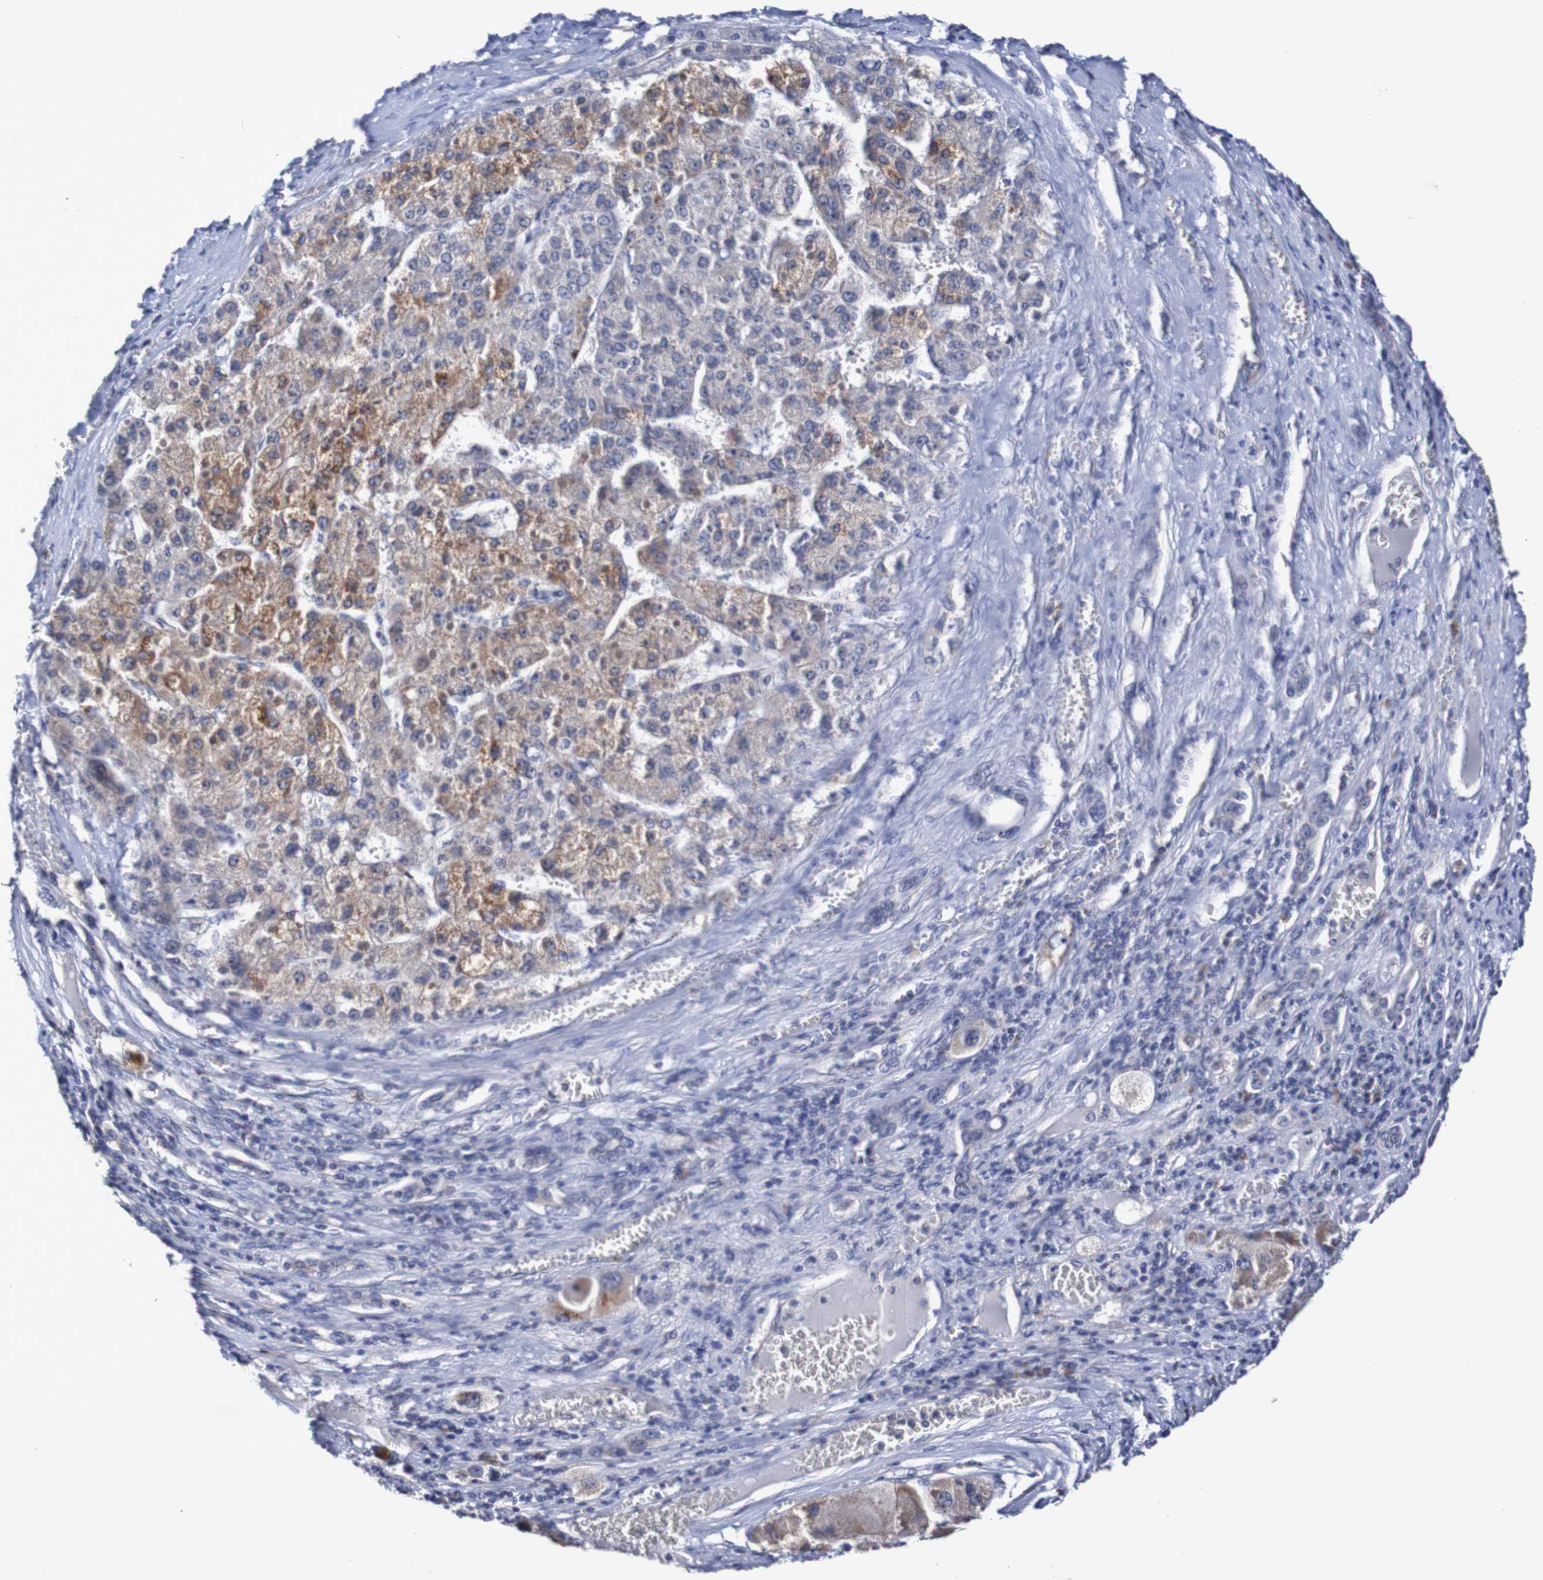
{"staining": {"intensity": "weak", "quantity": ">75%", "location": "cytoplasmic/membranous"}, "tissue": "liver cancer", "cell_type": "Tumor cells", "image_type": "cancer", "snomed": [{"axis": "morphology", "description": "Carcinoma, Hepatocellular, NOS"}, {"axis": "topography", "description": "Liver"}], "caption": "Immunohistochemical staining of hepatocellular carcinoma (liver) displays low levels of weak cytoplasmic/membranous expression in about >75% of tumor cells.", "gene": "ACVR1C", "patient": {"sex": "female", "age": 73}}